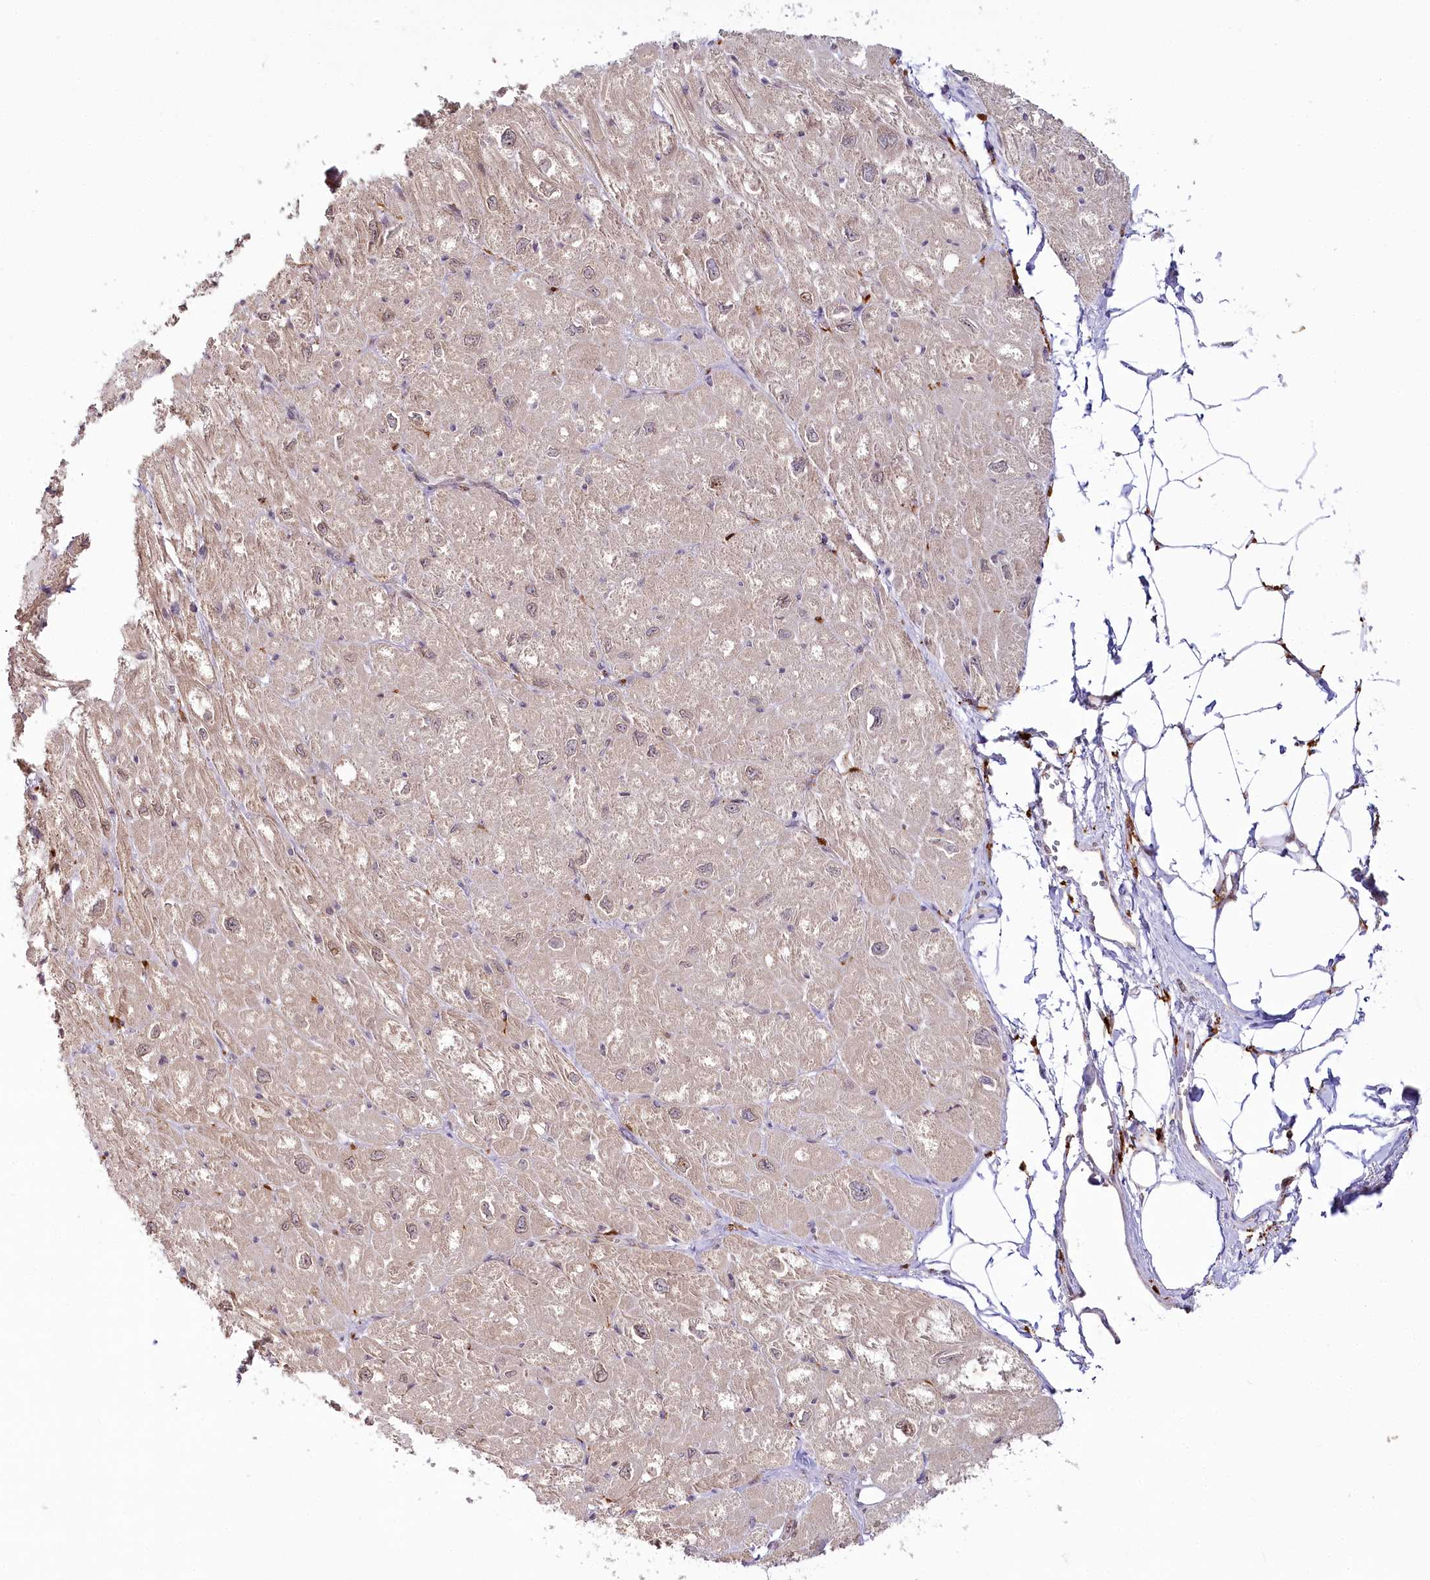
{"staining": {"intensity": "moderate", "quantity": ">75%", "location": "cytoplasmic/membranous"}, "tissue": "heart muscle", "cell_type": "Cardiomyocytes", "image_type": "normal", "snomed": [{"axis": "morphology", "description": "Normal tissue, NOS"}, {"axis": "topography", "description": "Heart"}], "caption": "IHC photomicrograph of unremarkable human heart muscle stained for a protein (brown), which demonstrates medium levels of moderate cytoplasmic/membranous staining in approximately >75% of cardiomyocytes.", "gene": "WDR36", "patient": {"sex": "male", "age": 50}}